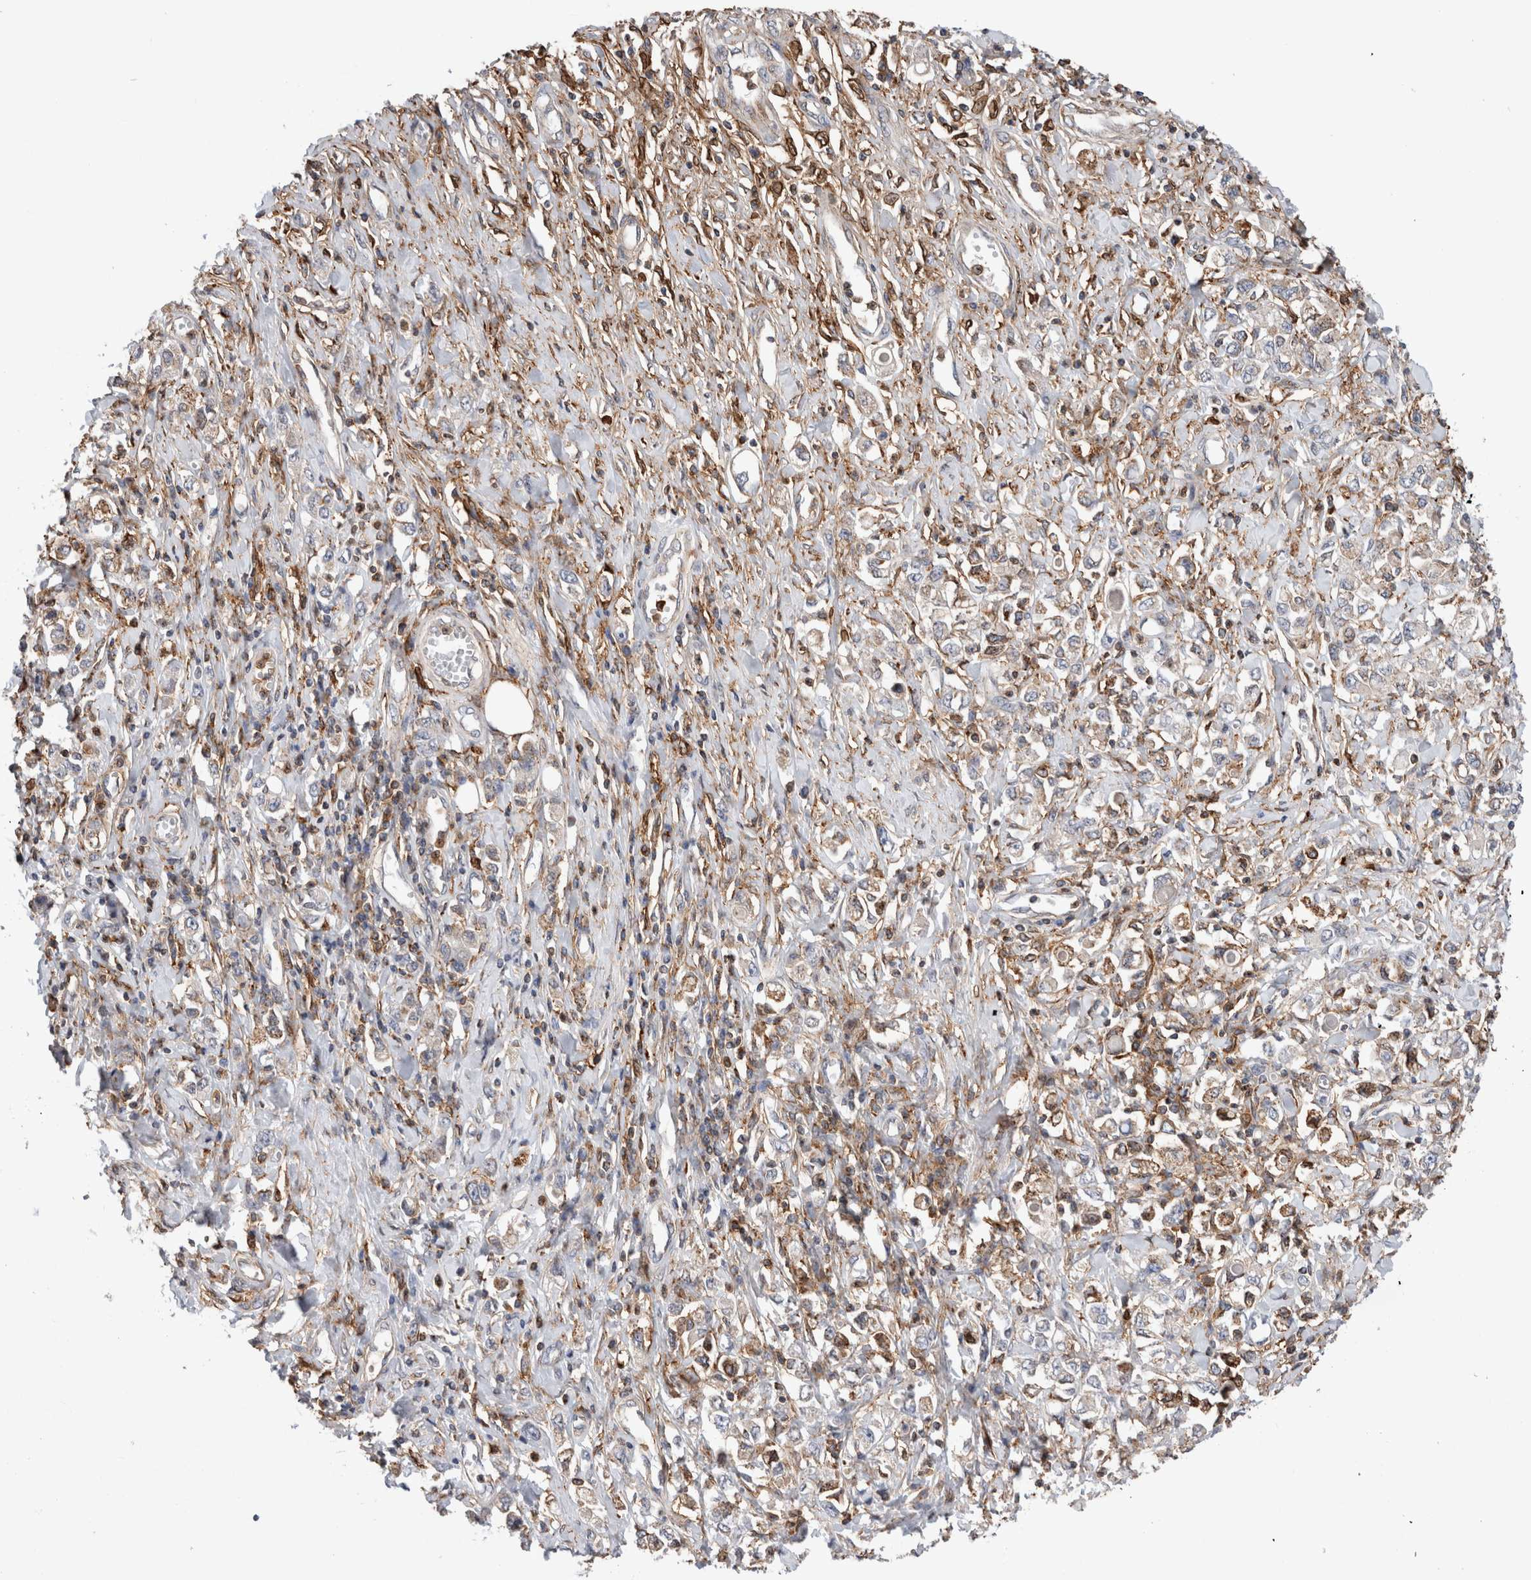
{"staining": {"intensity": "weak", "quantity": "<25%", "location": "cytoplasmic/membranous"}, "tissue": "stomach cancer", "cell_type": "Tumor cells", "image_type": "cancer", "snomed": [{"axis": "morphology", "description": "Adenocarcinoma, NOS"}, {"axis": "topography", "description": "Stomach"}], "caption": "Human stomach cancer (adenocarcinoma) stained for a protein using immunohistochemistry shows no expression in tumor cells.", "gene": "CCDC88B", "patient": {"sex": "female", "age": 76}}